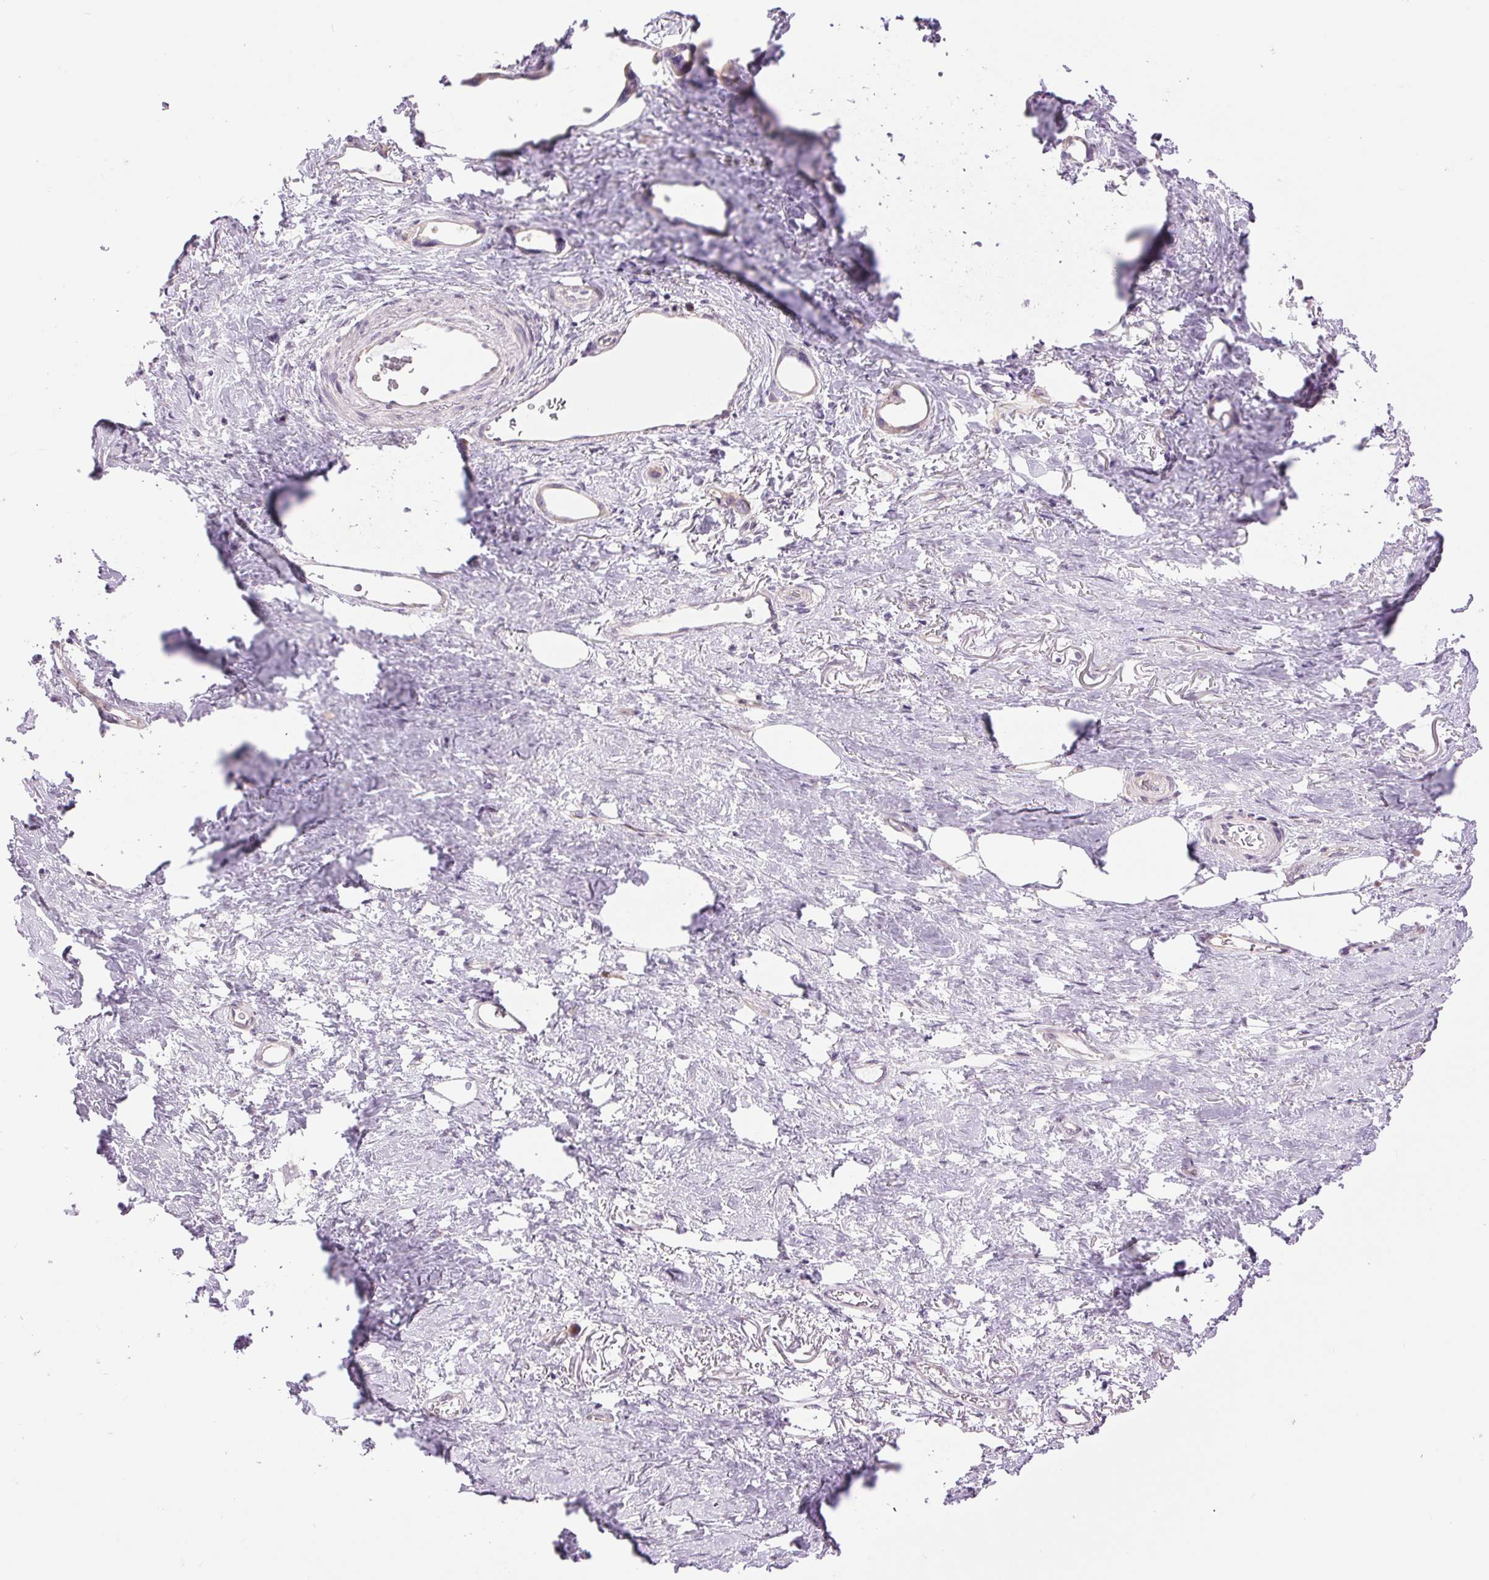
{"staining": {"intensity": "negative", "quantity": "none", "location": "none"}, "tissue": "stomach cancer", "cell_type": "Tumor cells", "image_type": "cancer", "snomed": [{"axis": "morphology", "description": "Adenocarcinoma, NOS"}, {"axis": "topography", "description": "Stomach, upper"}], "caption": "Immunohistochemical staining of human adenocarcinoma (stomach) shows no significant staining in tumor cells.", "gene": "CTNNA3", "patient": {"sex": "male", "age": 62}}